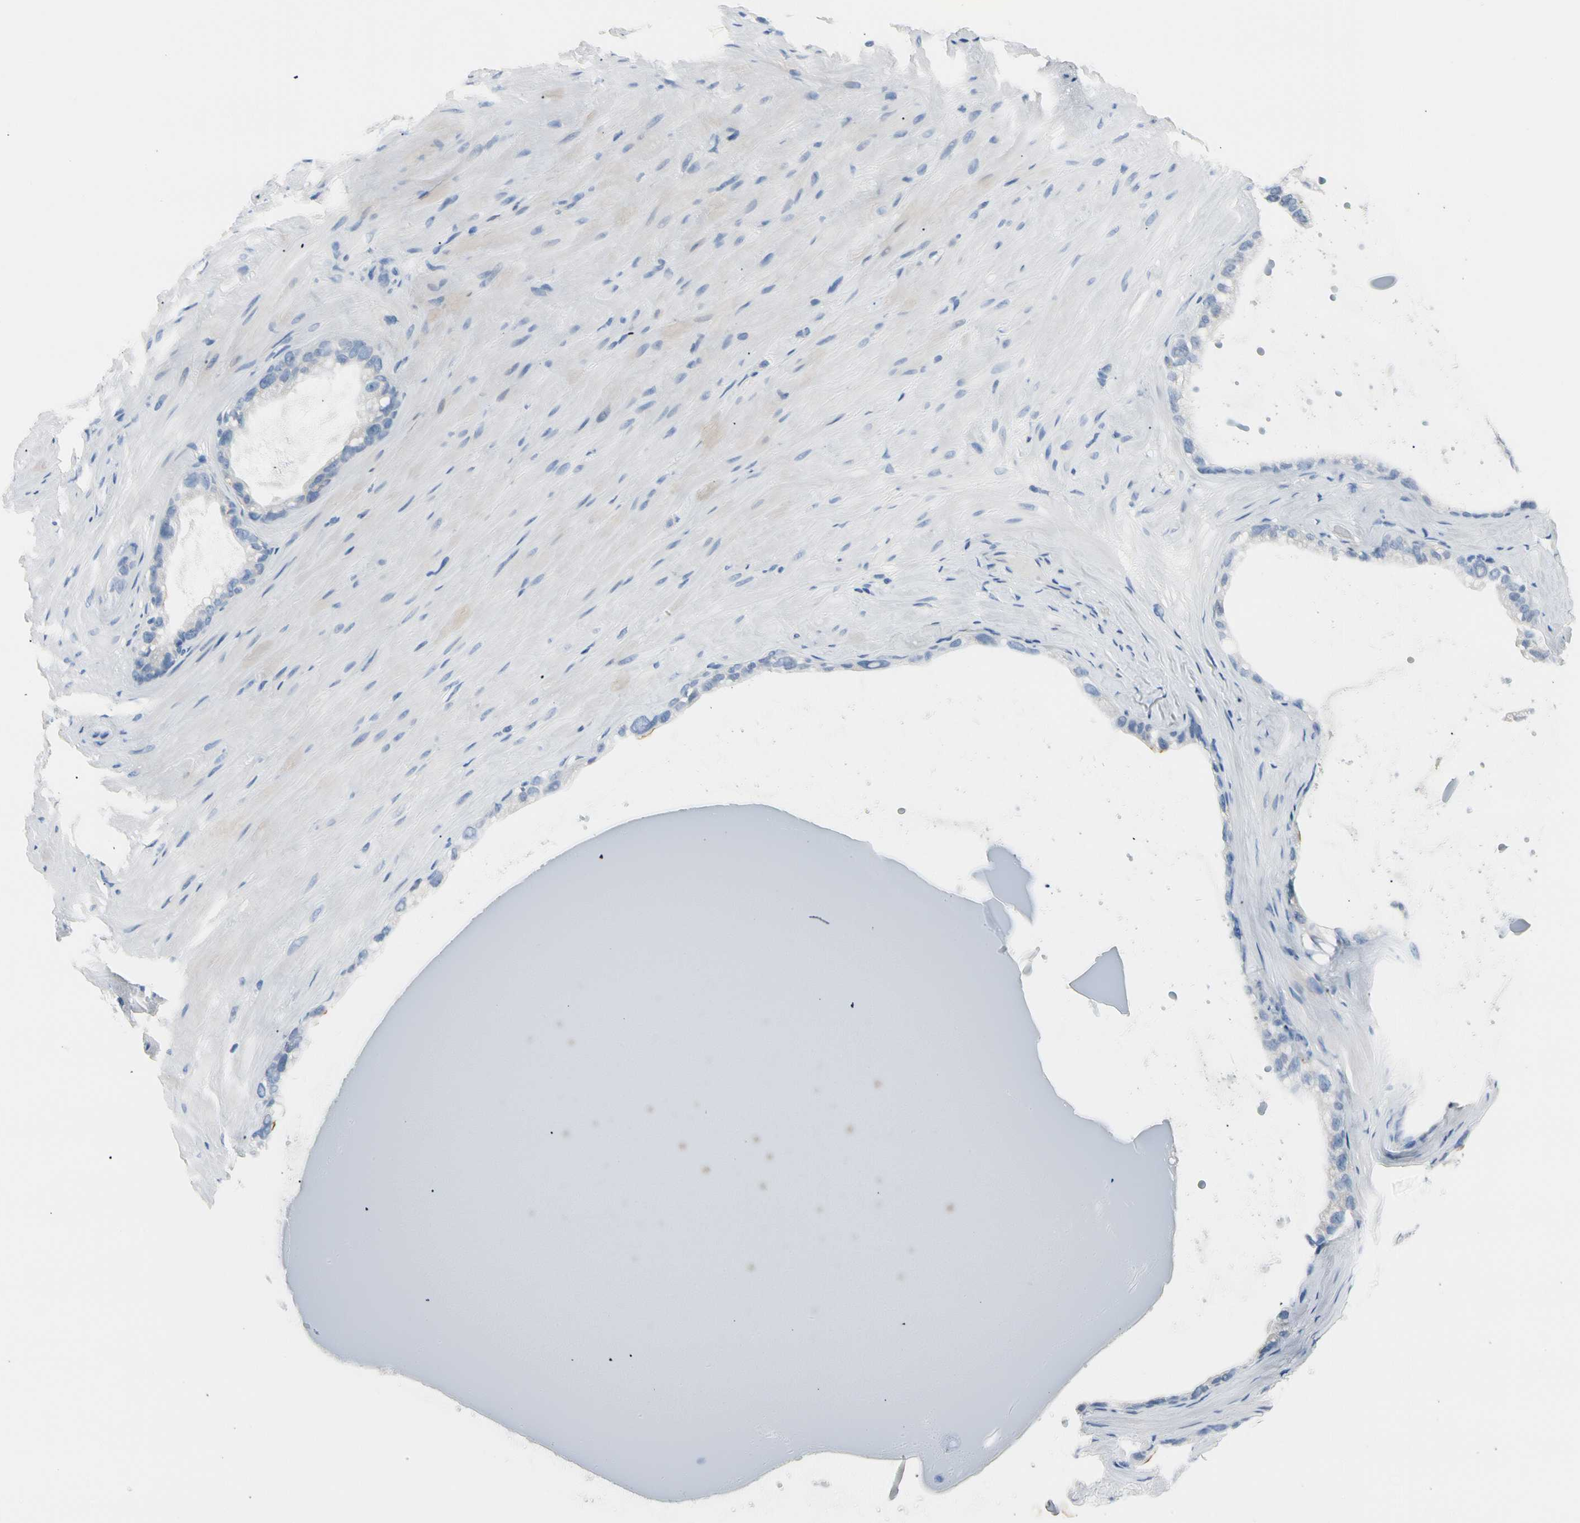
{"staining": {"intensity": "negative", "quantity": "none", "location": "none"}, "tissue": "seminal vesicle", "cell_type": "Glandular cells", "image_type": "normal", "snomed": [{"axis": "morphology", "description": "Normal tissue, NOS"}, {"axis": "topography", "description": "Seminal veicle"}], "caption": "Protein analysis of benign seminal vesicle displays no significant expression in glandular cells.", "gene": "MARK1", "patient": {"sex": "male", "age": 63}}